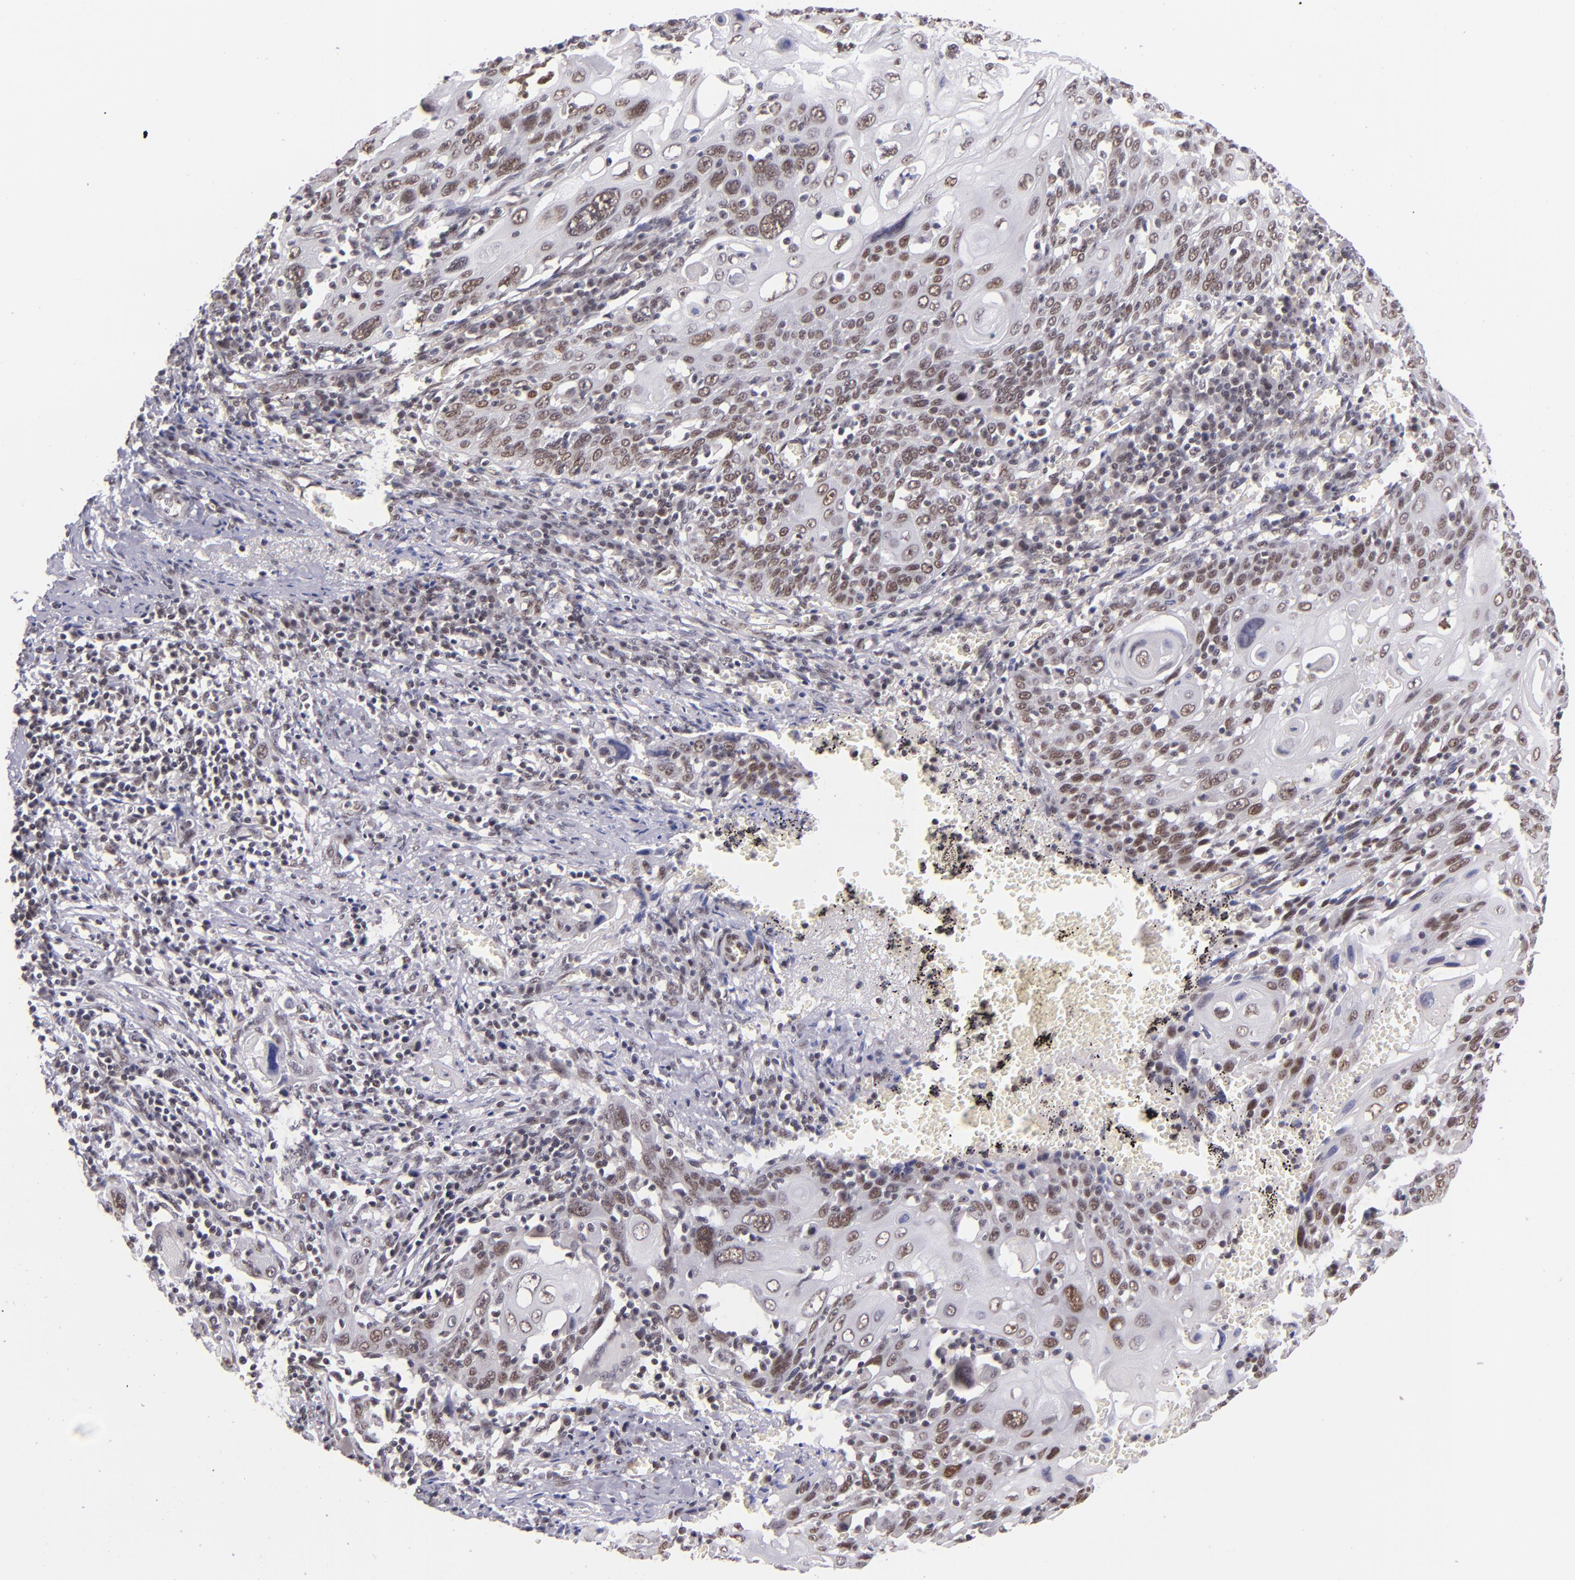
{"staining": {"intensity": "moderate", "quantity": ">75%", "location": "nuclear"}, "tissue": "cervical cancer", "cell_type": "Tumor cells", "image_type": "cancer", "snomed": [{"axis": "morphology", "description": "Squamous cell carcinoma, NOS"}, {"axis": "topography", "description": "Cervix"}], "caption": "The micrograph demonstrates a brown stain indicating the presence of a protein in the nuclear of tumor cells in cervical squamous cell carcinoma. (IHC, brightfield microscopy, high magnification).", "gene": "ZNF148", "patient": {"sex": "female", "age": 54}}